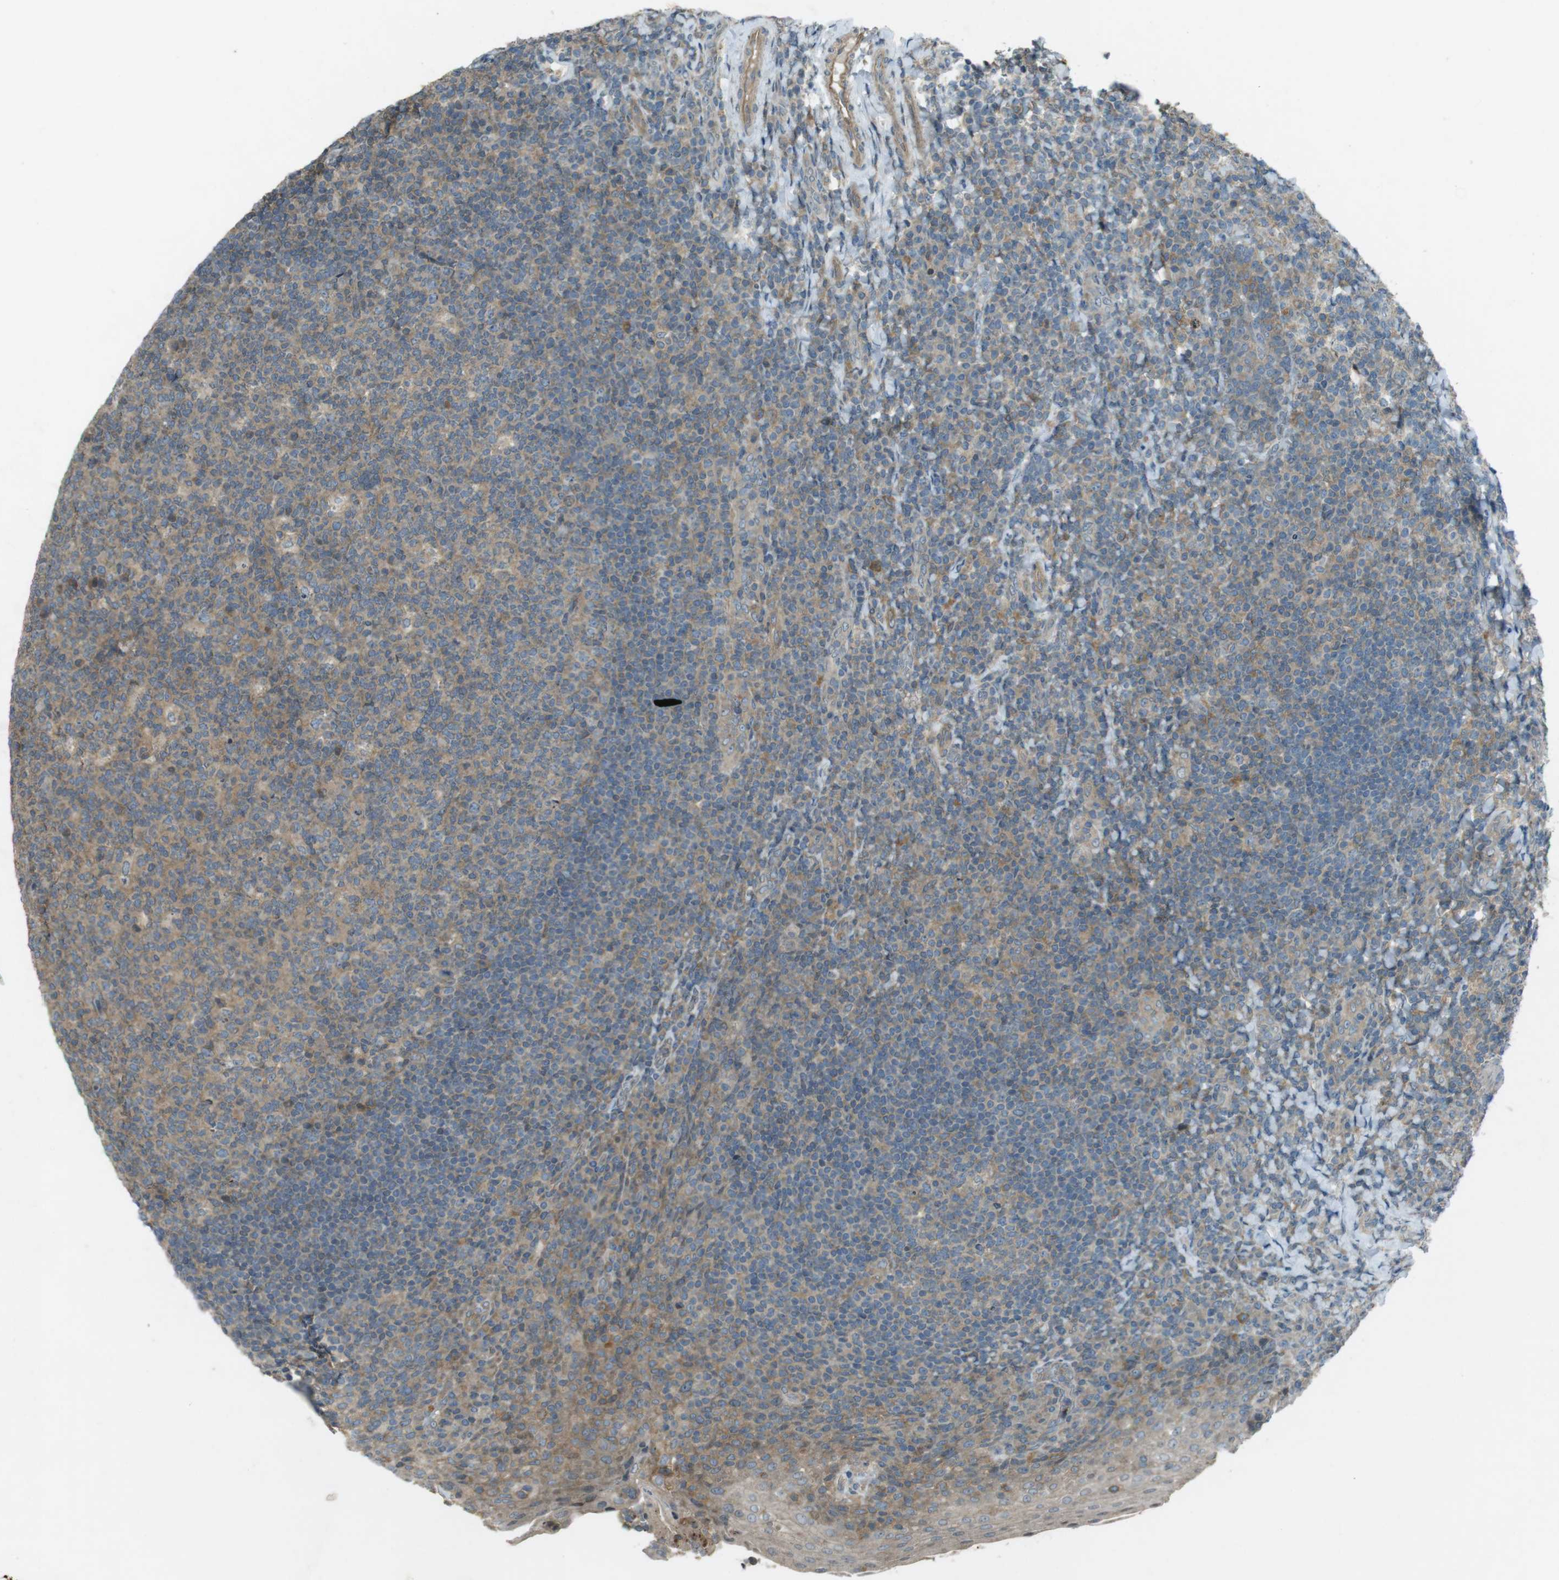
{"staining": {"intensity": "weak", "quantity": "25%-75%", "location": "cytoplasmic/membranous"}, "tissue": "tonsil", "cell_type": "Germinal center cells", "image_type": "normal", "snomed": [{"axis": "morphology", "description": "Normal tissue, NOS"}, {"axis": "topography", "description": "Tonsil"}], "caption": "There is low levels of weak cytoplasmic/membranous expression in germinal center cells of benign tonsil, as demonstrated by immunohistochemical staining (brown color).", "gene": "ZYX", "patient": {"sex": "male", "age": 17}}